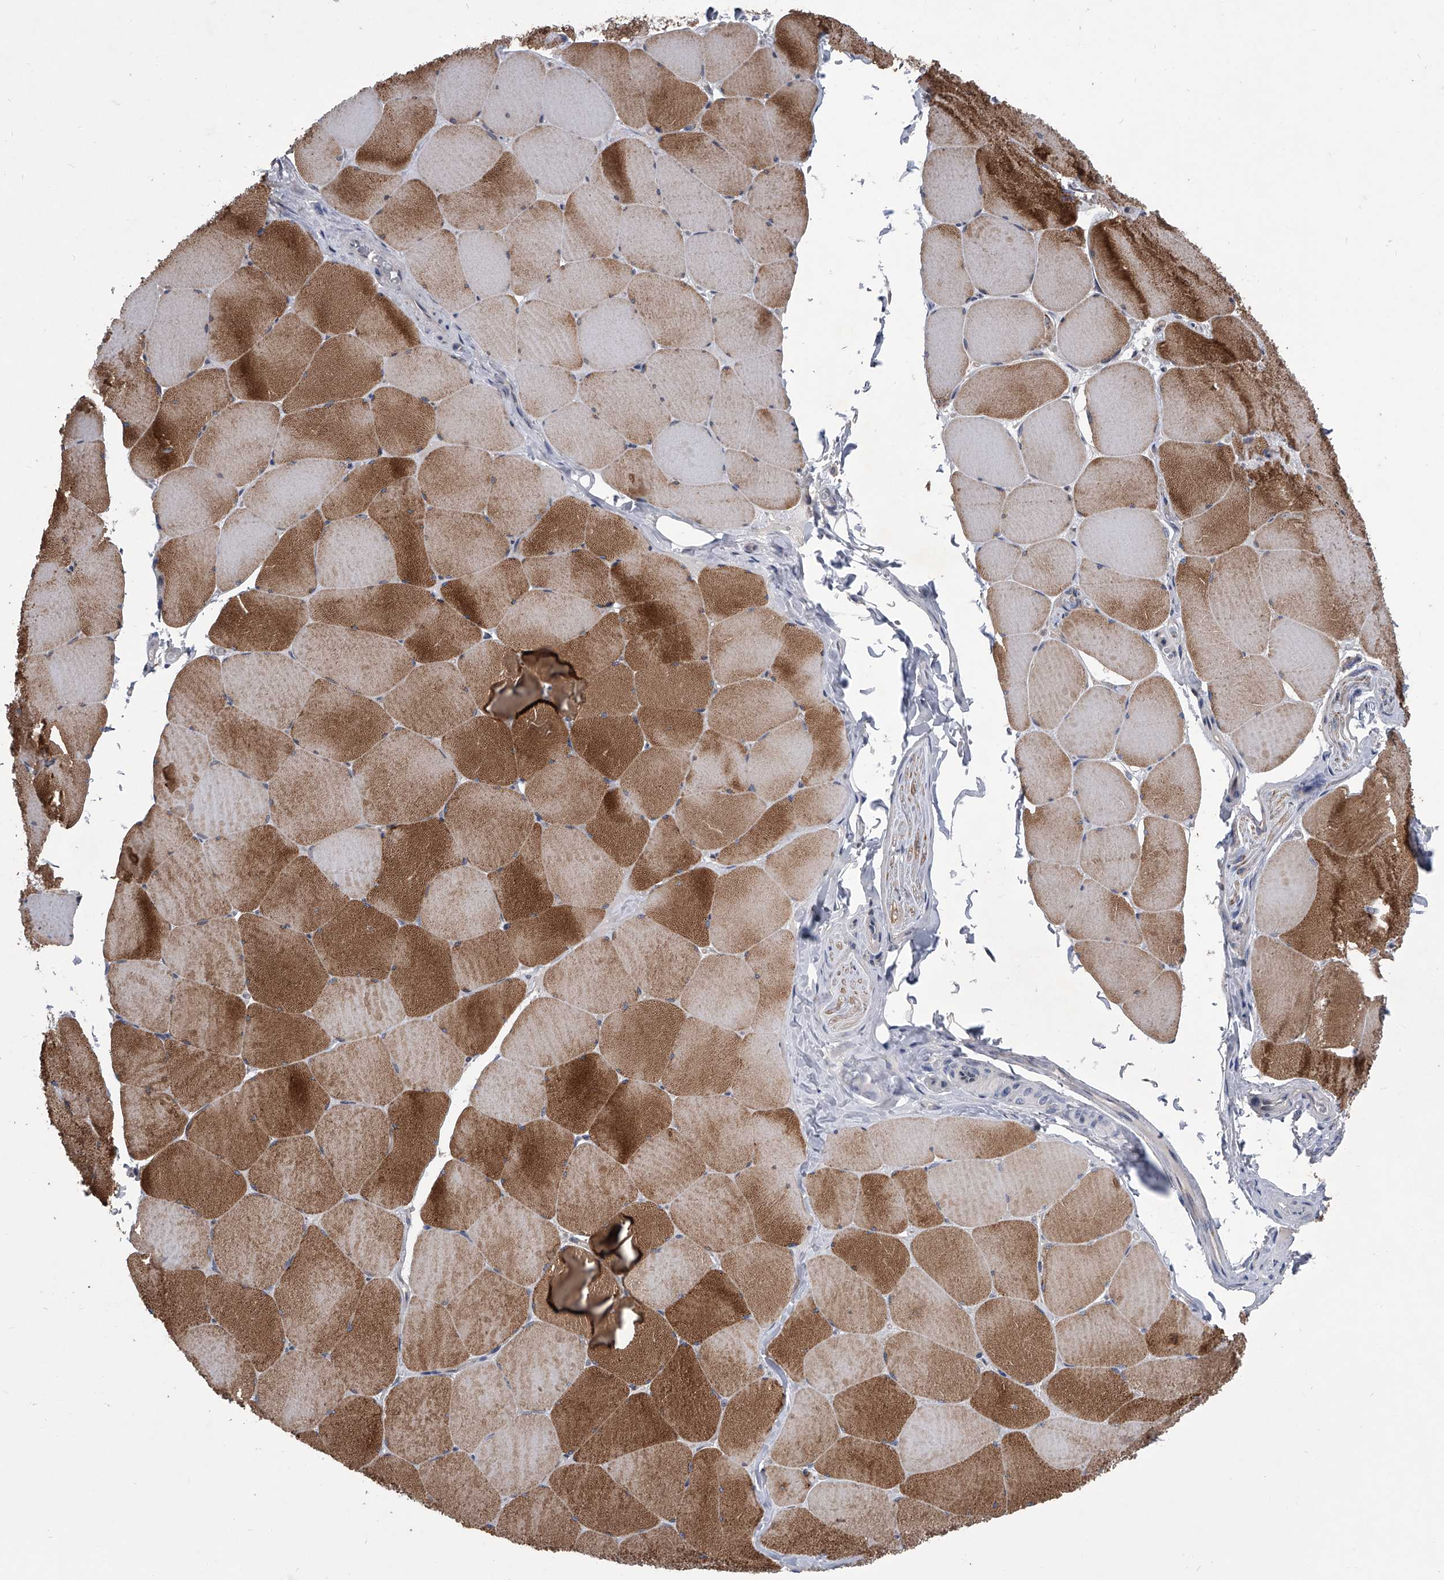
{"staining": {"intensity": "strong", "quantity": "25%-75%", "location": "cytoplasmic/membranous"}, "tissue": "skeletal muscle", "cell_type": "Myocytes", "image_type": "normal", "snomed": [{"axis": "morphology", "description": "Normal tissue, NOS"}, {"axis": "topography", "description": "Skeletal muscle"}, {"axis": "topography", "description": "Head-Neck"}], "caption": "Immunohistochemistry (IHC) (DAB (3,3'-diaminobenzidine)) staining of normal human skeletal muscle shows strong cytoplasmic/membranous protein expression in about 25%-75% of myocytes.", "gene": "MAP4K3", "patient": {"sex": "male", "age": 66}}